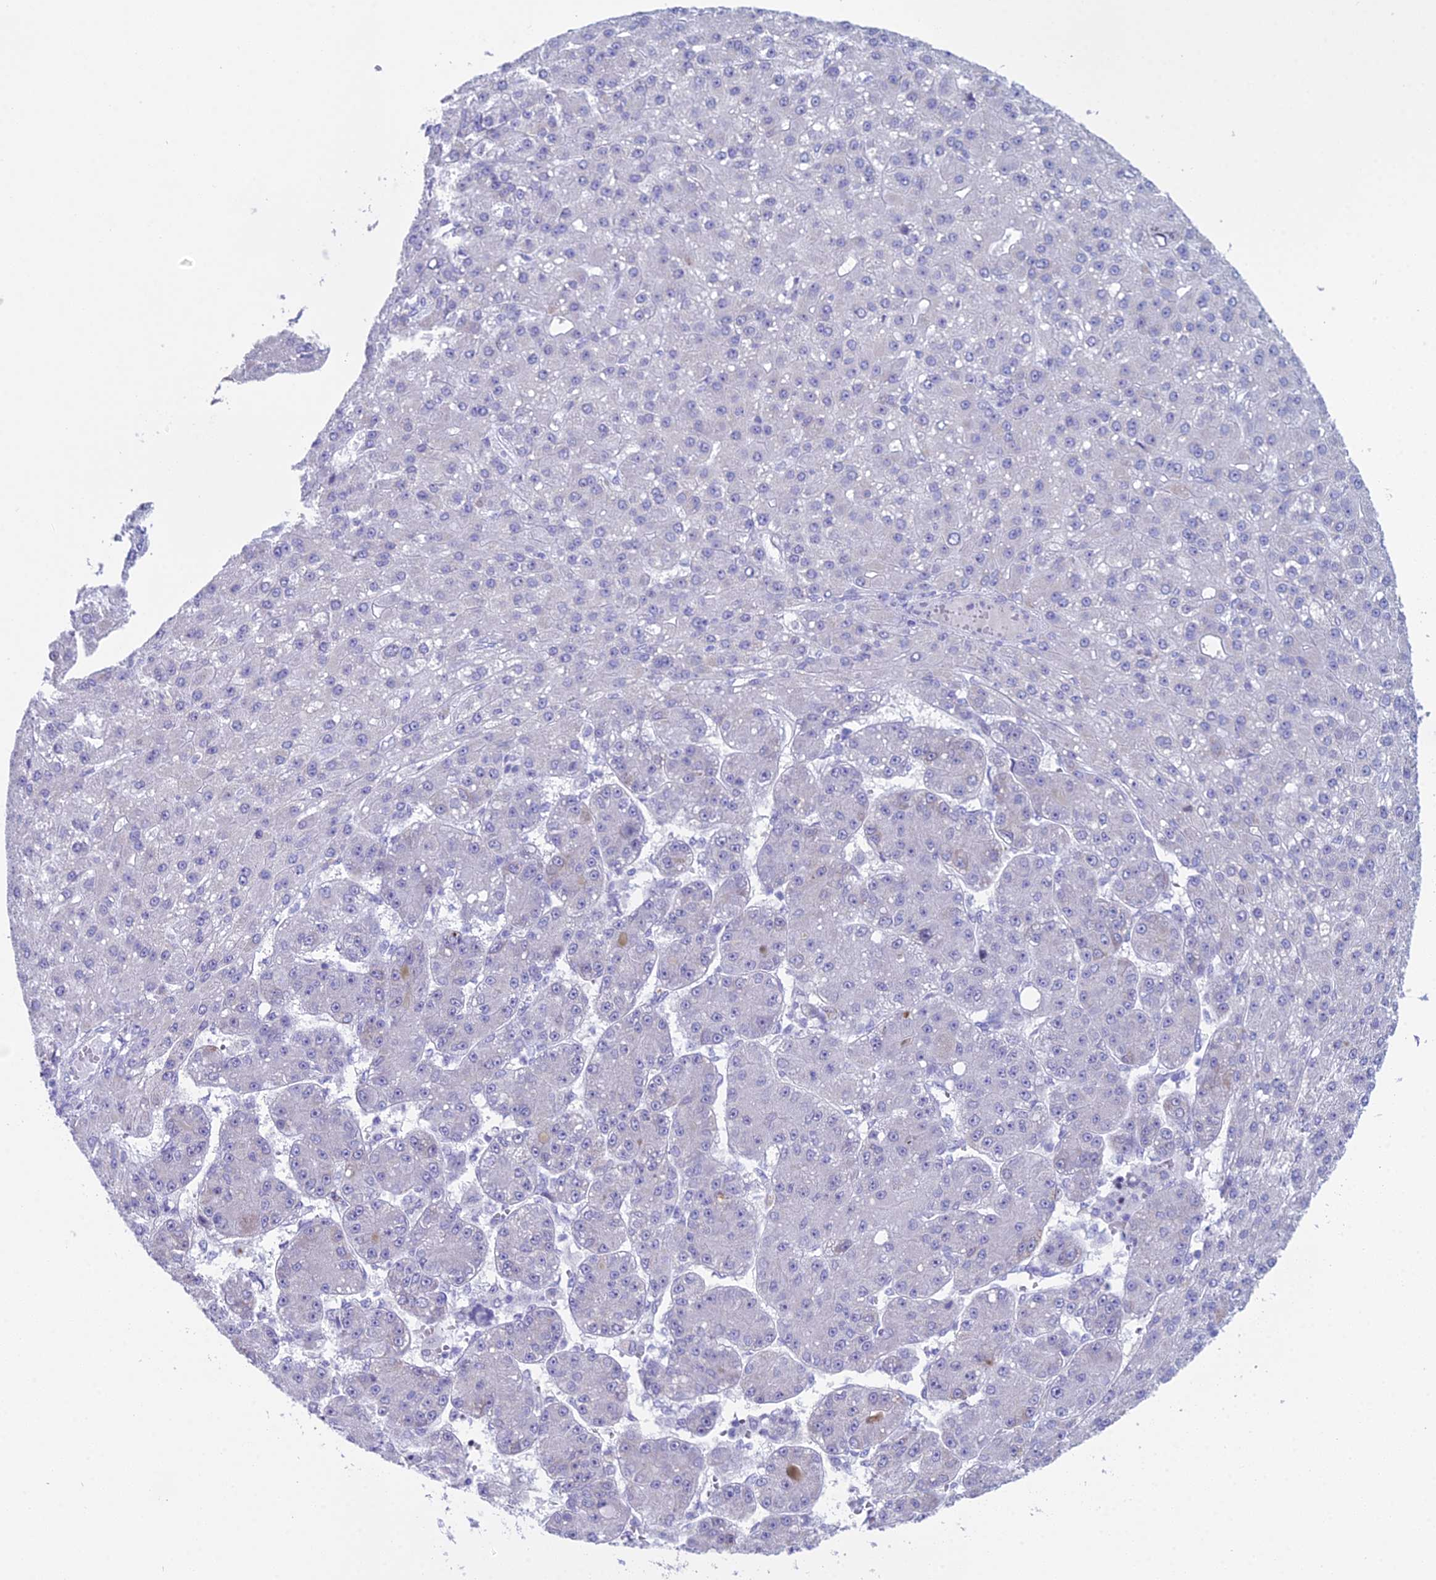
{"staining": {"intensity": "negative", "quantity": "none", "location": "none"}, "tissue": "liver cancer", "cell_type": "Tumor cells", "image_type": "cancer", "snomed": [{"axis": "morphology", "description": "Carcinoma, Hepatocellular, NOS"}, {"axis": "topography", "description": "Liver"}], "caption": "Immunohistochemical staining of hepatocellular carcinoma (liver) reveals no significant expression in tumor cells.", "gene": "CC2D2A", "patient": {"sex": "male", "age": 67}}